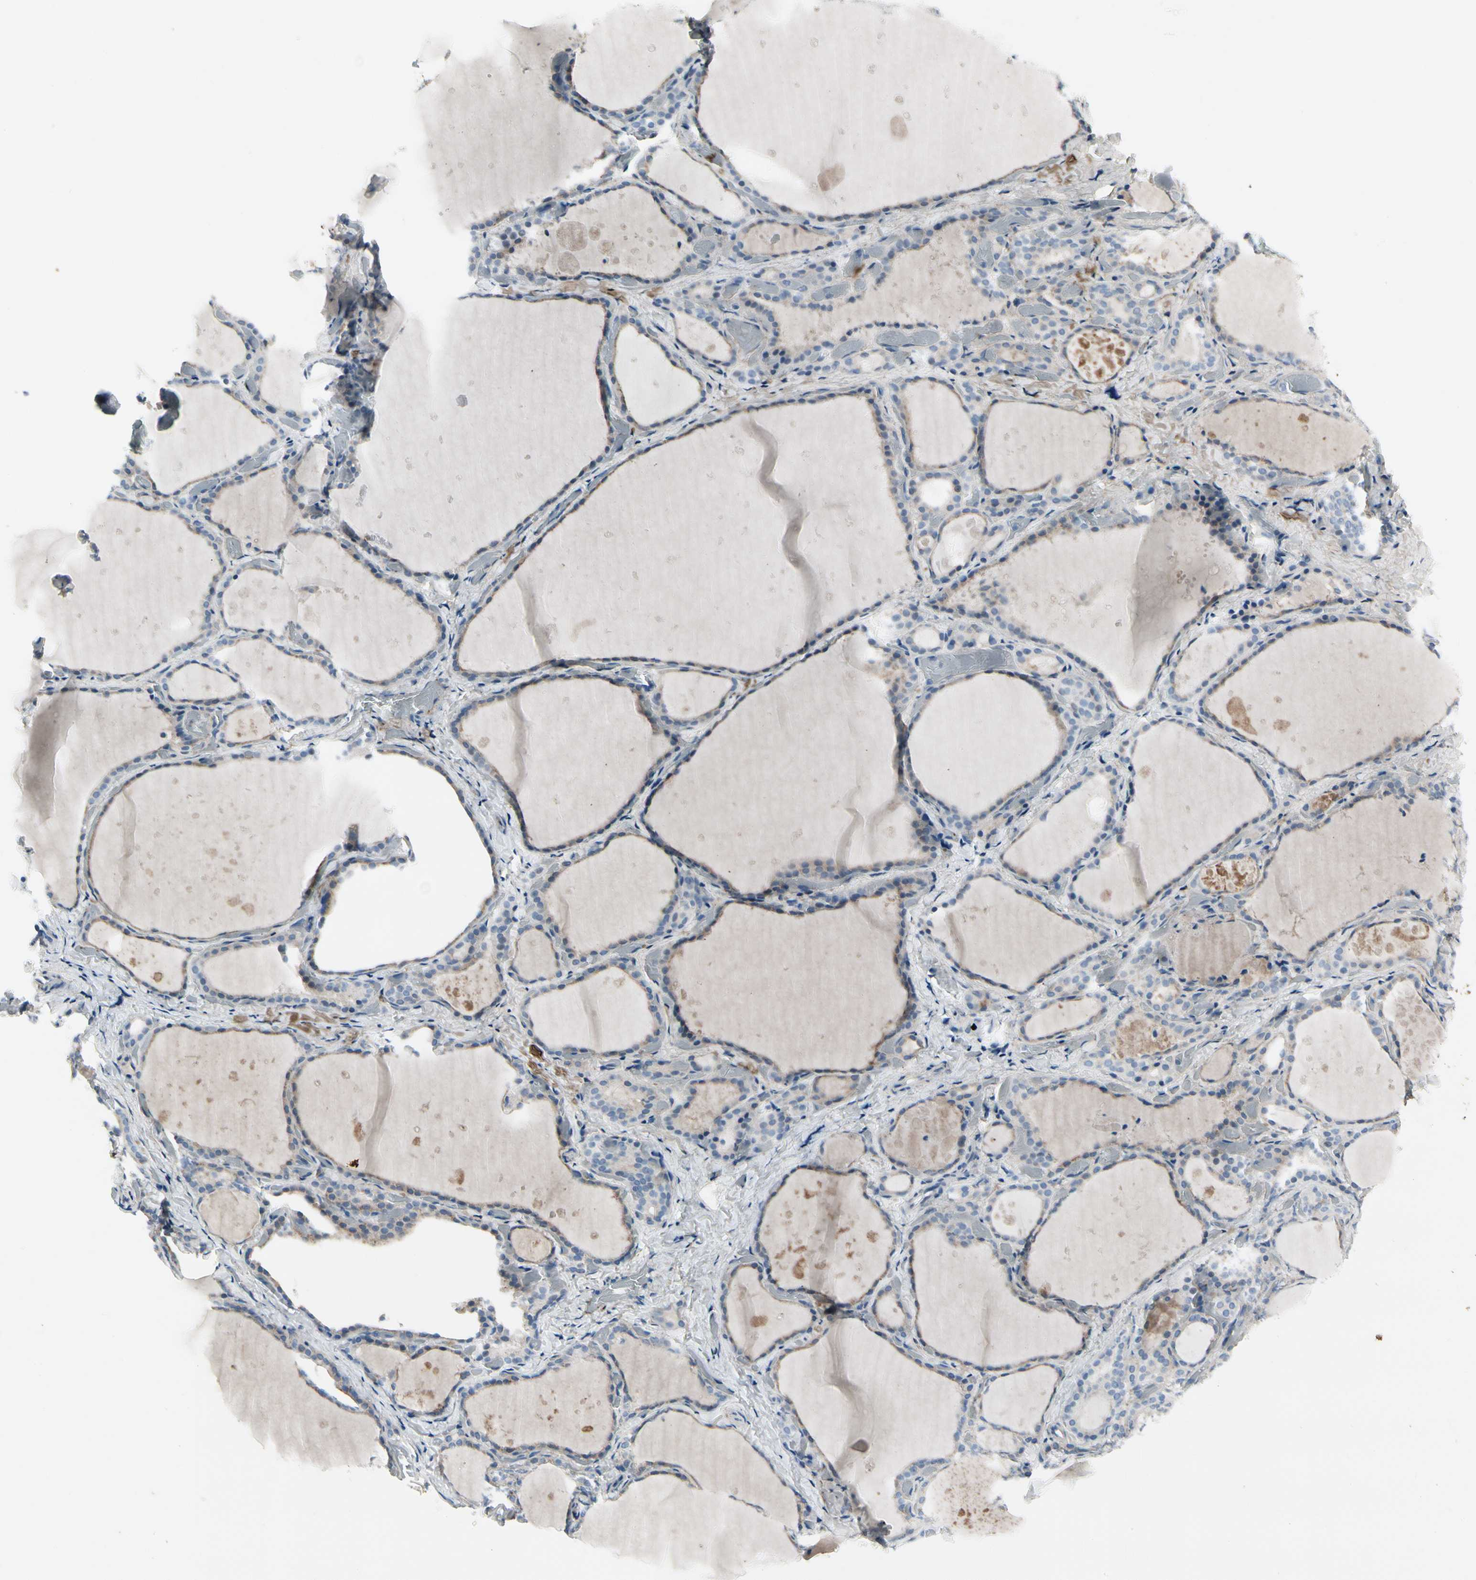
{"staining": {"intensity": "weak", "quantity": "25%-75%", "location": "cytoplasmic/membranous"}, "tissue": "thyroid gland", "cell_type": "Glandular cells", "image_type": "normal", "snomed": [{"axis": "morphology", "description": "Normal tissue, NOS"}, {"axis": "topography", "description": "Thyroid gland"}], "caption": "Human thyroid gland stained with a brown dye exhibits weak cytoplasmic/membranous positive staining in about 25%-75% of glandular cells.", "gene": "PIGR", "patient": {"sex": "female", "age": 44}}